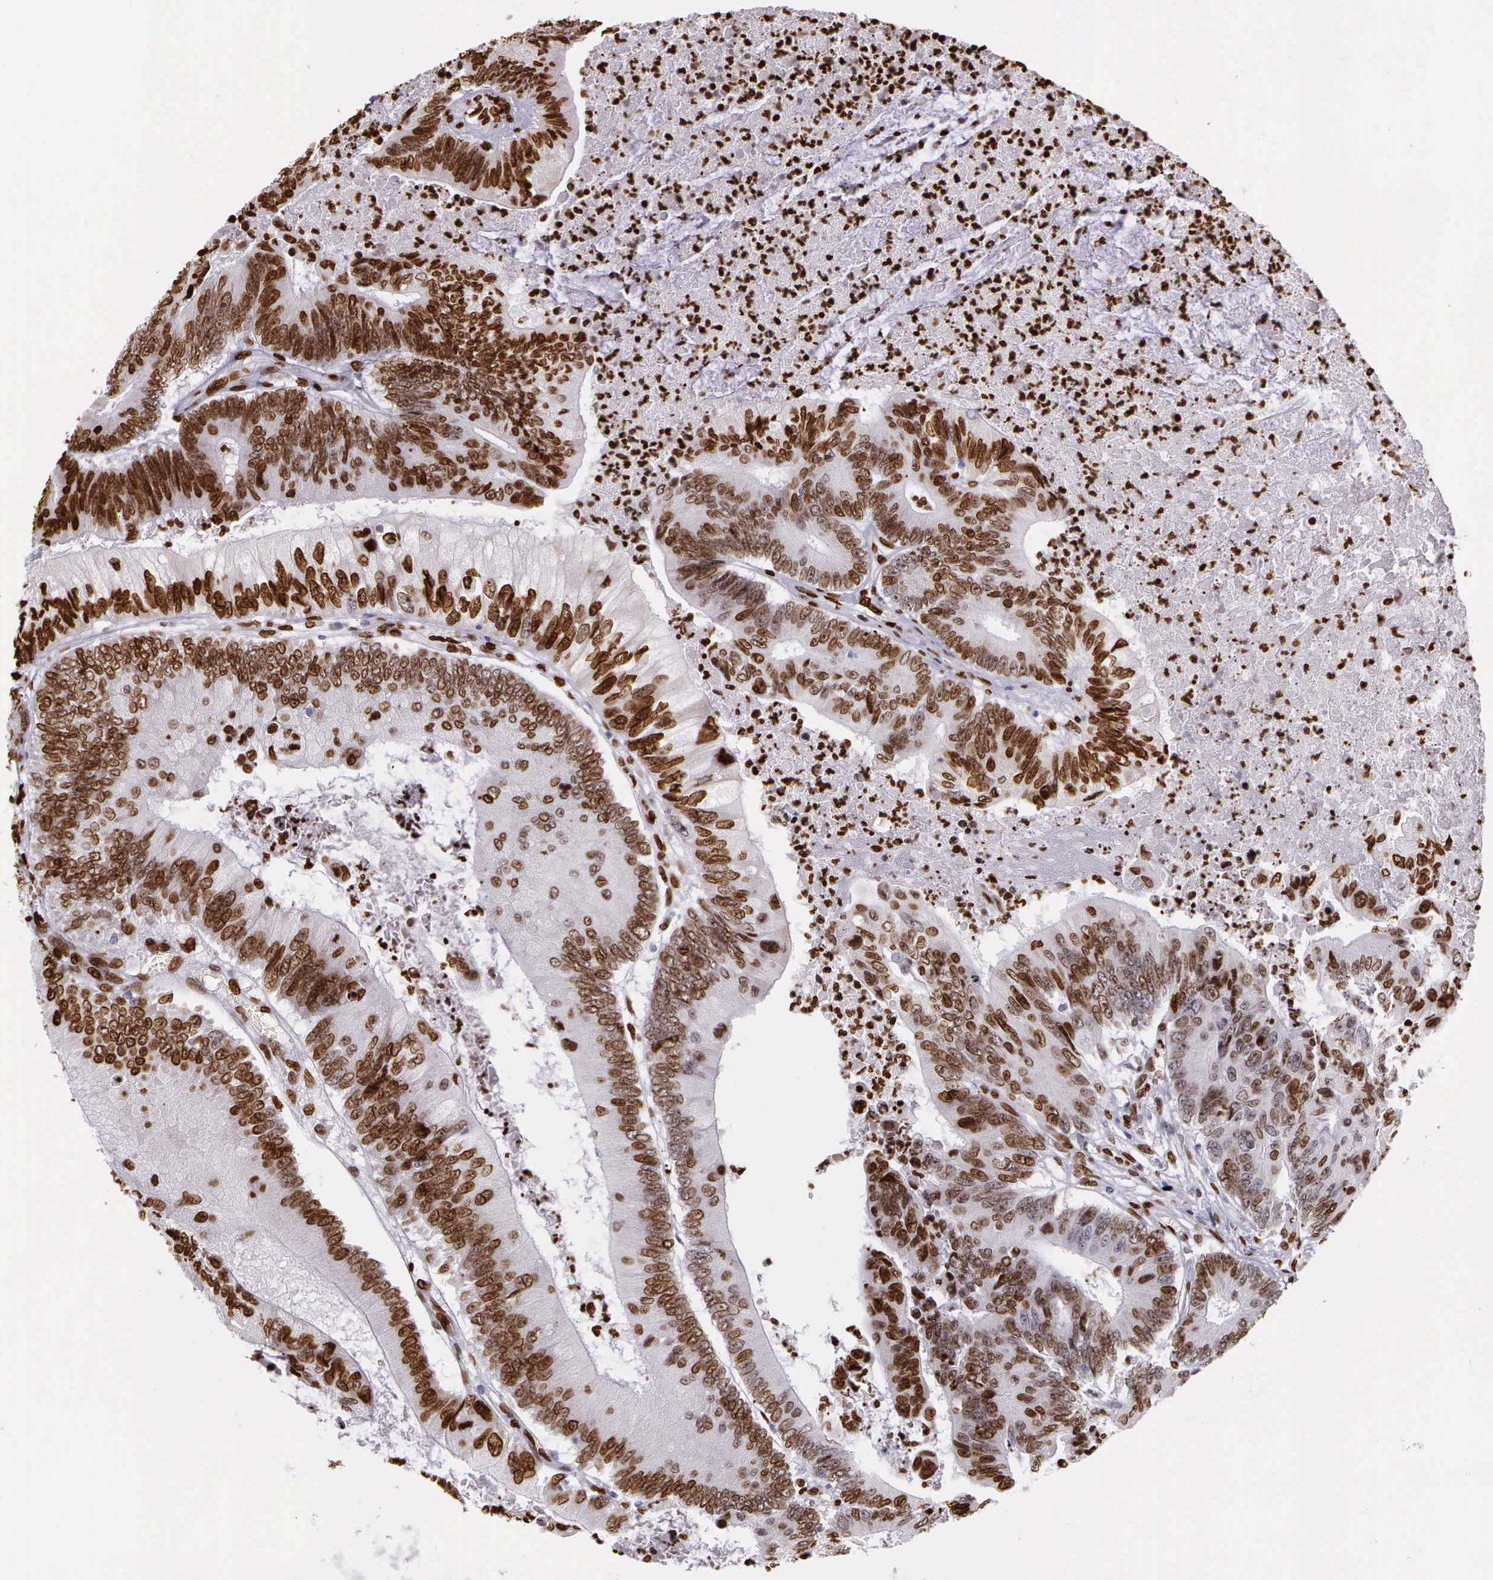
{"staining": {"intensity": "strong", "quantity": ">75%", "location": "nuclear"}, "tissue": "colorectal cancer", "cell_type": "Tumor cells", "image_type": "cancer", "snomed": [{"axis": "morphology", "description": "Adenocarcinoma, NOS"}, {"axis": "topography", "description": "Colon"}], "caption": "Immunohistochemical staining of colorectal cancer (adenocarcinoma) demonstrates high levels of strong nuclear protein expression in about >75% of tumor cells.", "gene": "H1-0", "patient": {"sex": "male", "age": 65}}